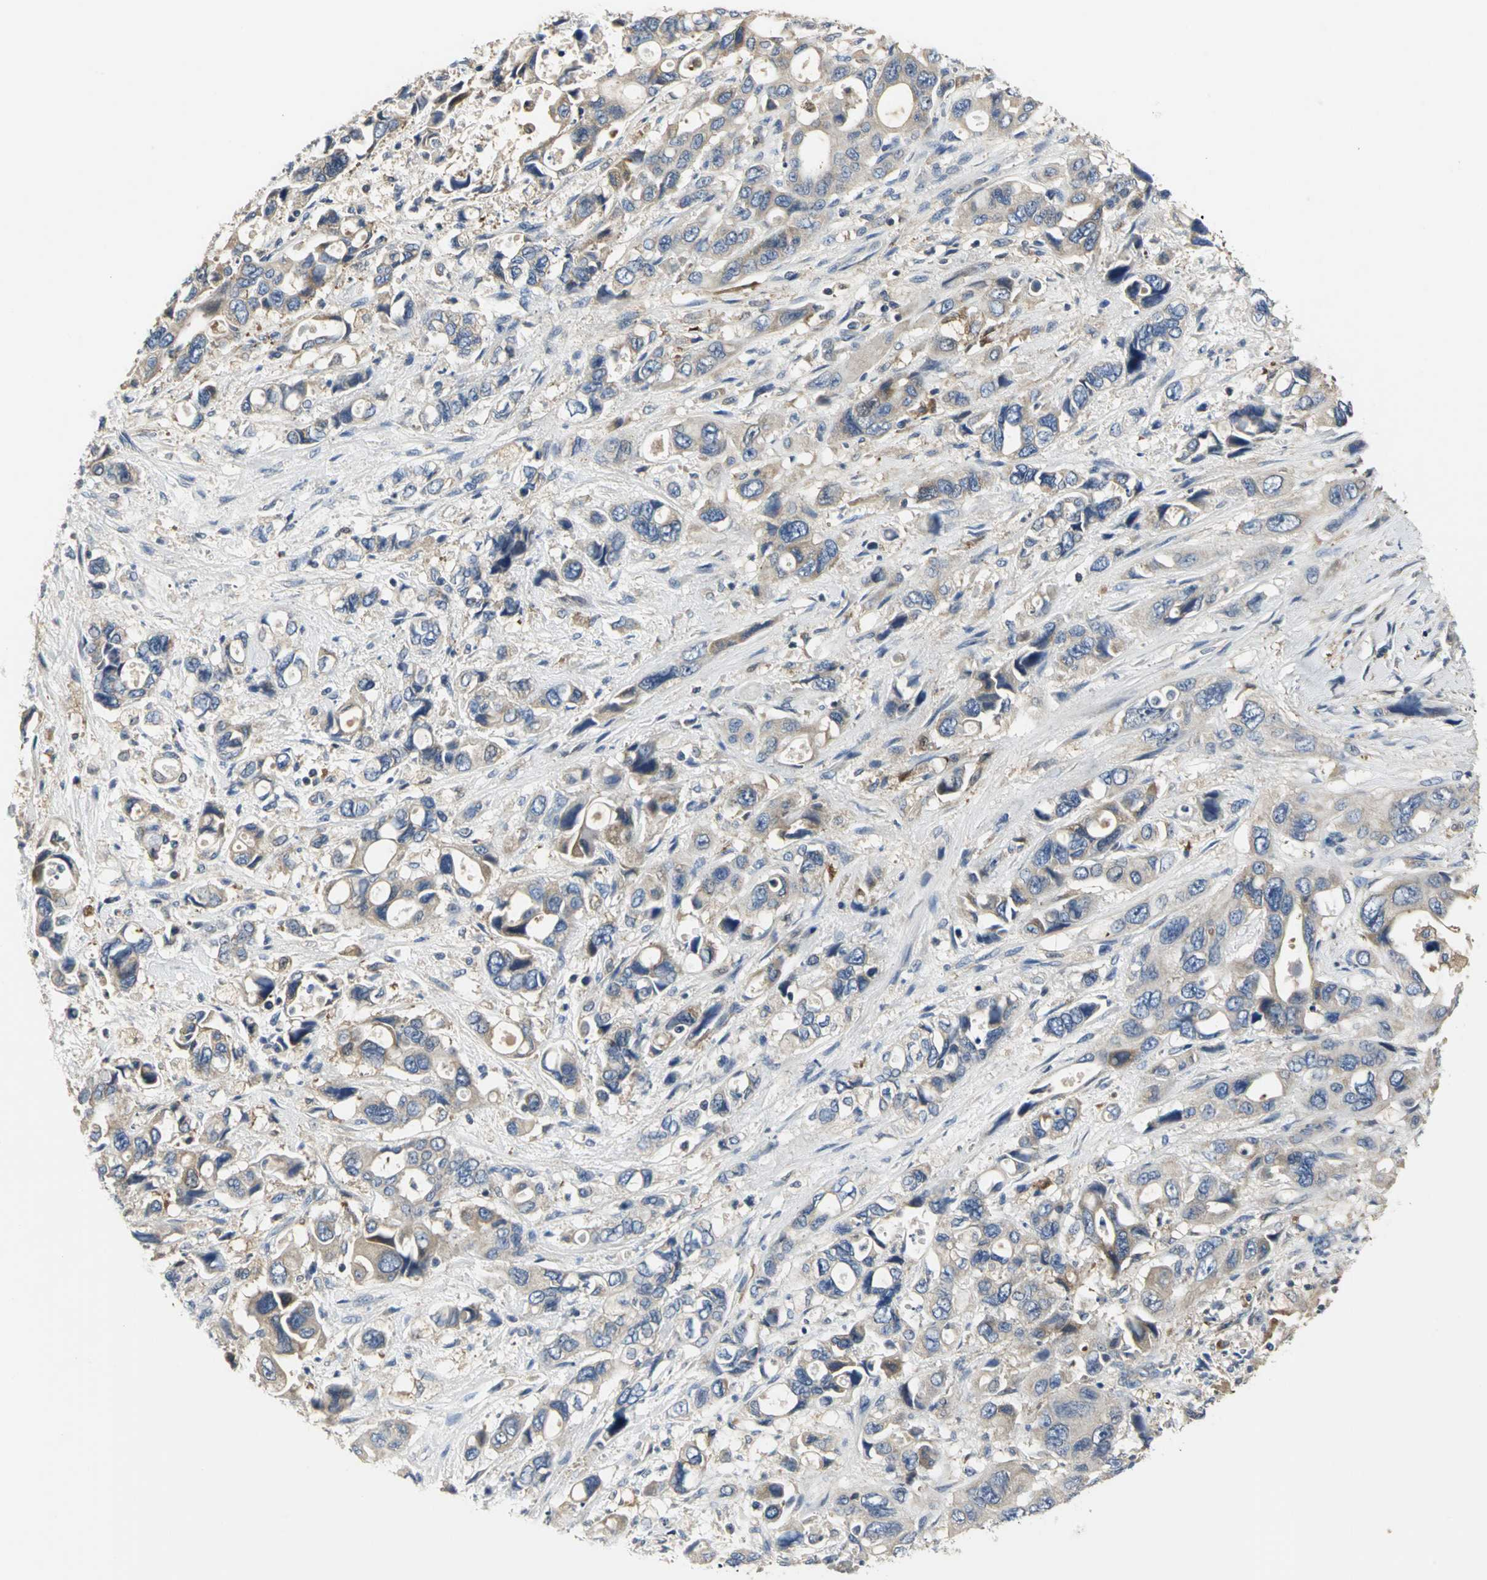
{"staining": {"intensity": "moderate", "quantity": "25%-75%", "location": "cytoplasmic/membranous"}, "tissue": "pancreatic cancer", "cell_type": "Tumor cells", "image_type": "cancer", "snomed": [{"axis": "morphology", "description": "Adenocarcinoma, NOS"}, {"axis": "topography", "description": "Pancreas"}], "caption": "Immunohistochemical staining of human pancreatic cancer (adenocarcinoma) reveals medium levels of moderate cytoplasmic/membranous positivity in about 25%-75% of tumor cells.", "gene": "CHRNB1", "patient": {"sex": "male", "age": 46}}